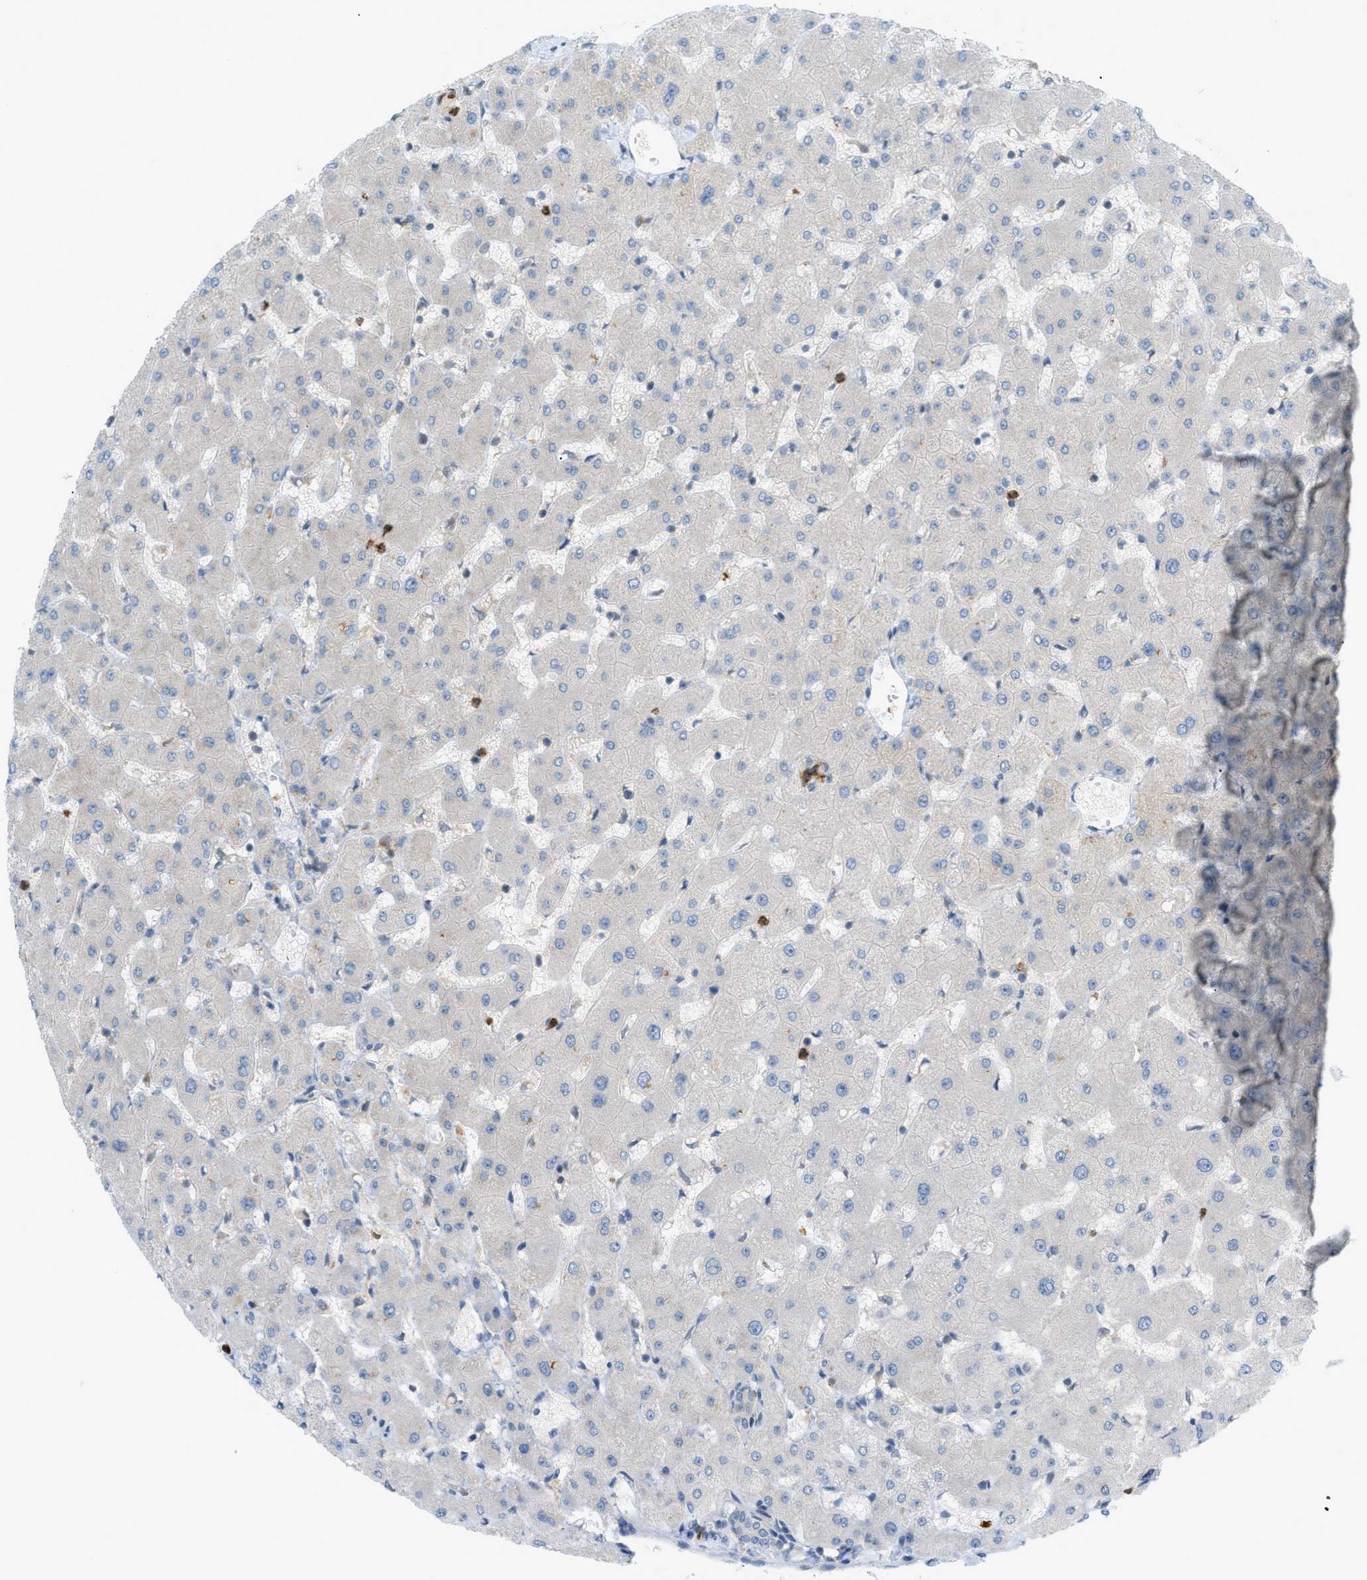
{"staining": {"intensity": "negative", "quantity": "none", "location": "none"}, "tissue": "liver", "cell_type": "Cholangiocytes", "image_type": "normal", "snomed": [{"axis": "morphology", "description": "Normal tissue, NOS"}, {"axis": "topography", "description": "Liver"}], "caption": "Immunohistochemistry (IHC) image of benign liver: liver stained with DAB (3,3'-diaminobenzidine) demonstrates no significant protein expression in cholangiocytes.", "gene": "DYRK1A", "patient": {"sex": "female", "age": 63}}